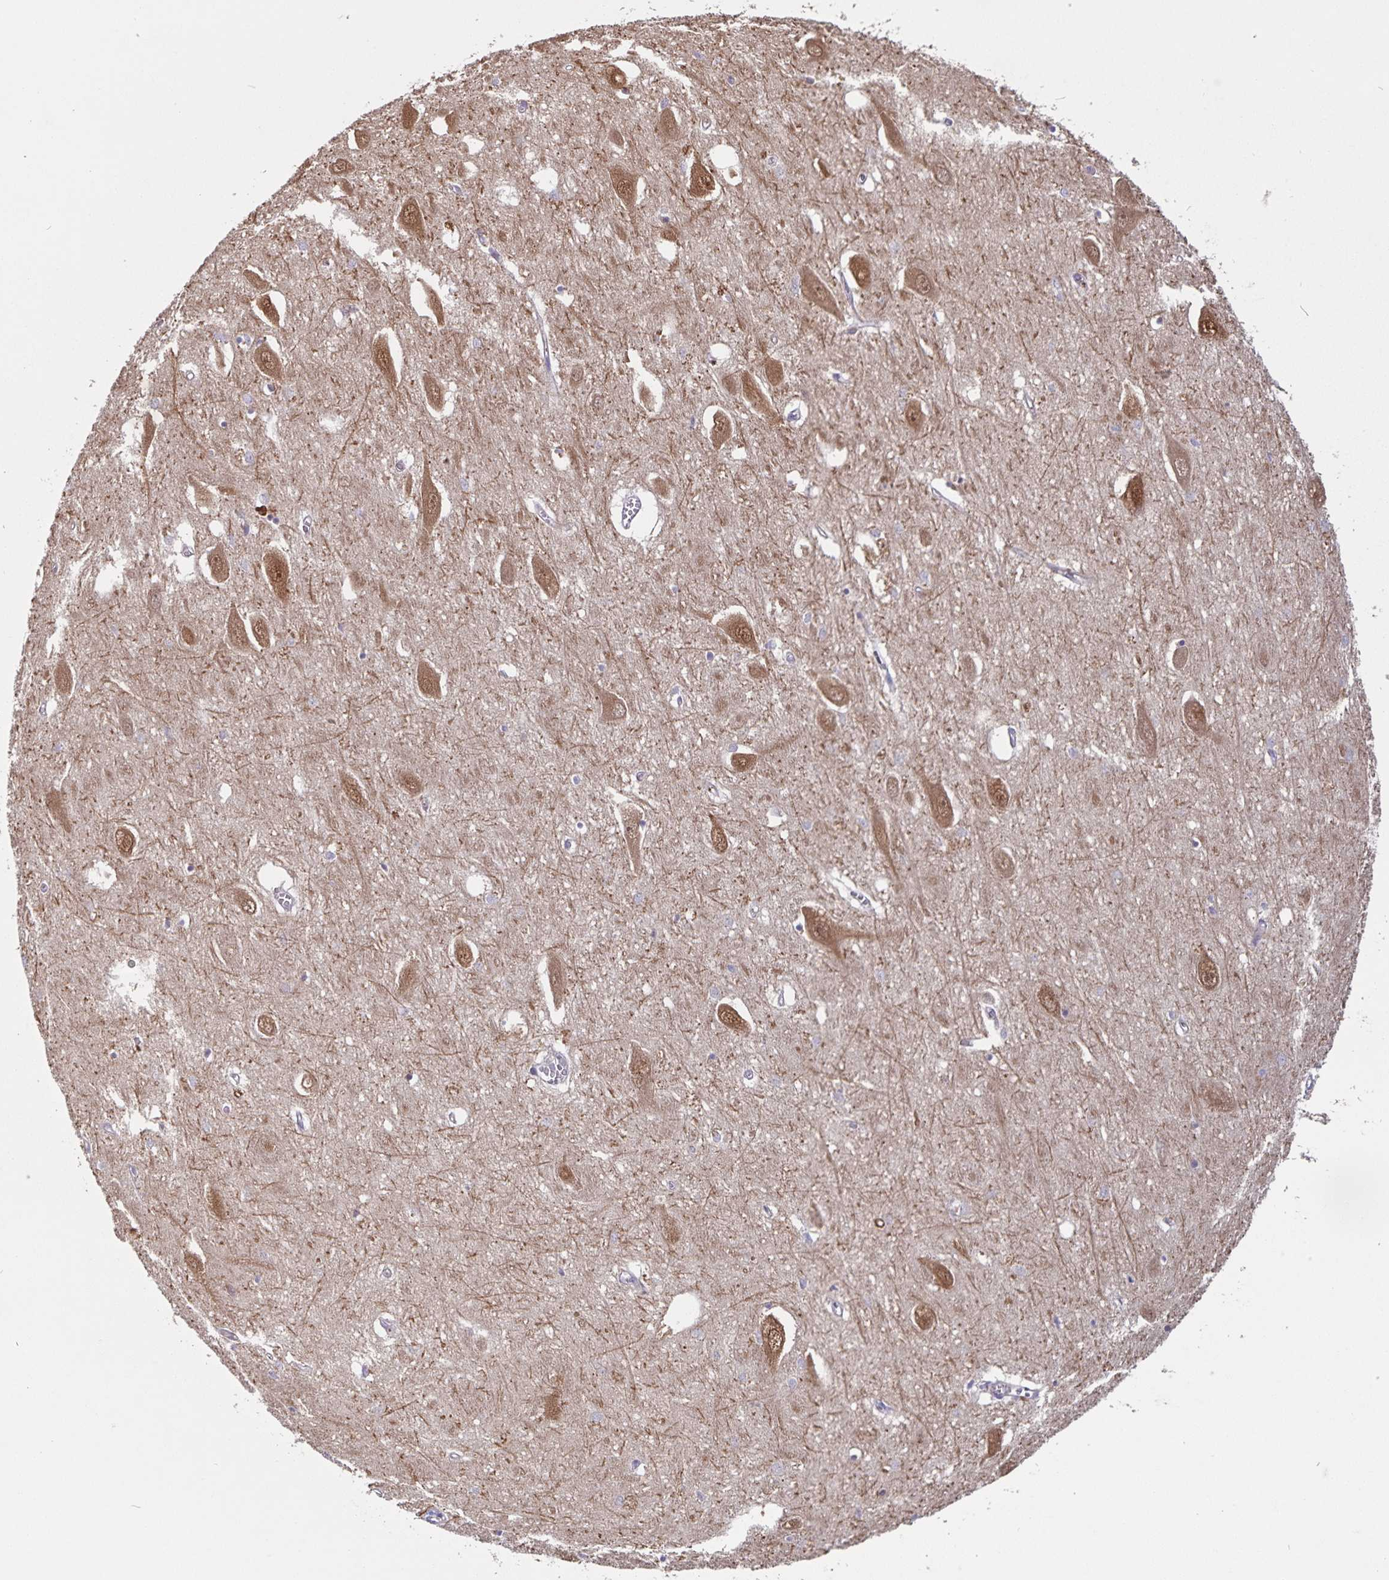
{"staining": {"intensity": "weak", "quantity": "<25%", "location": "cytoplasmic/membranous"}, "tissue": "hippocampus", "cell_type": "Glial cells", "image_type": "normal", "snomed": [{"axis": "morphology", "description": "Normal tissue, NOS"}, {"axis": "topography", "description": "Hippocampus"}], "caption": "The histopathology image reveals no significant expression in glial cells of hippocampus. Nuclei are stained in blue.", "gene": "FBXL16", "patient": {"sex": "female", "age": 64}}